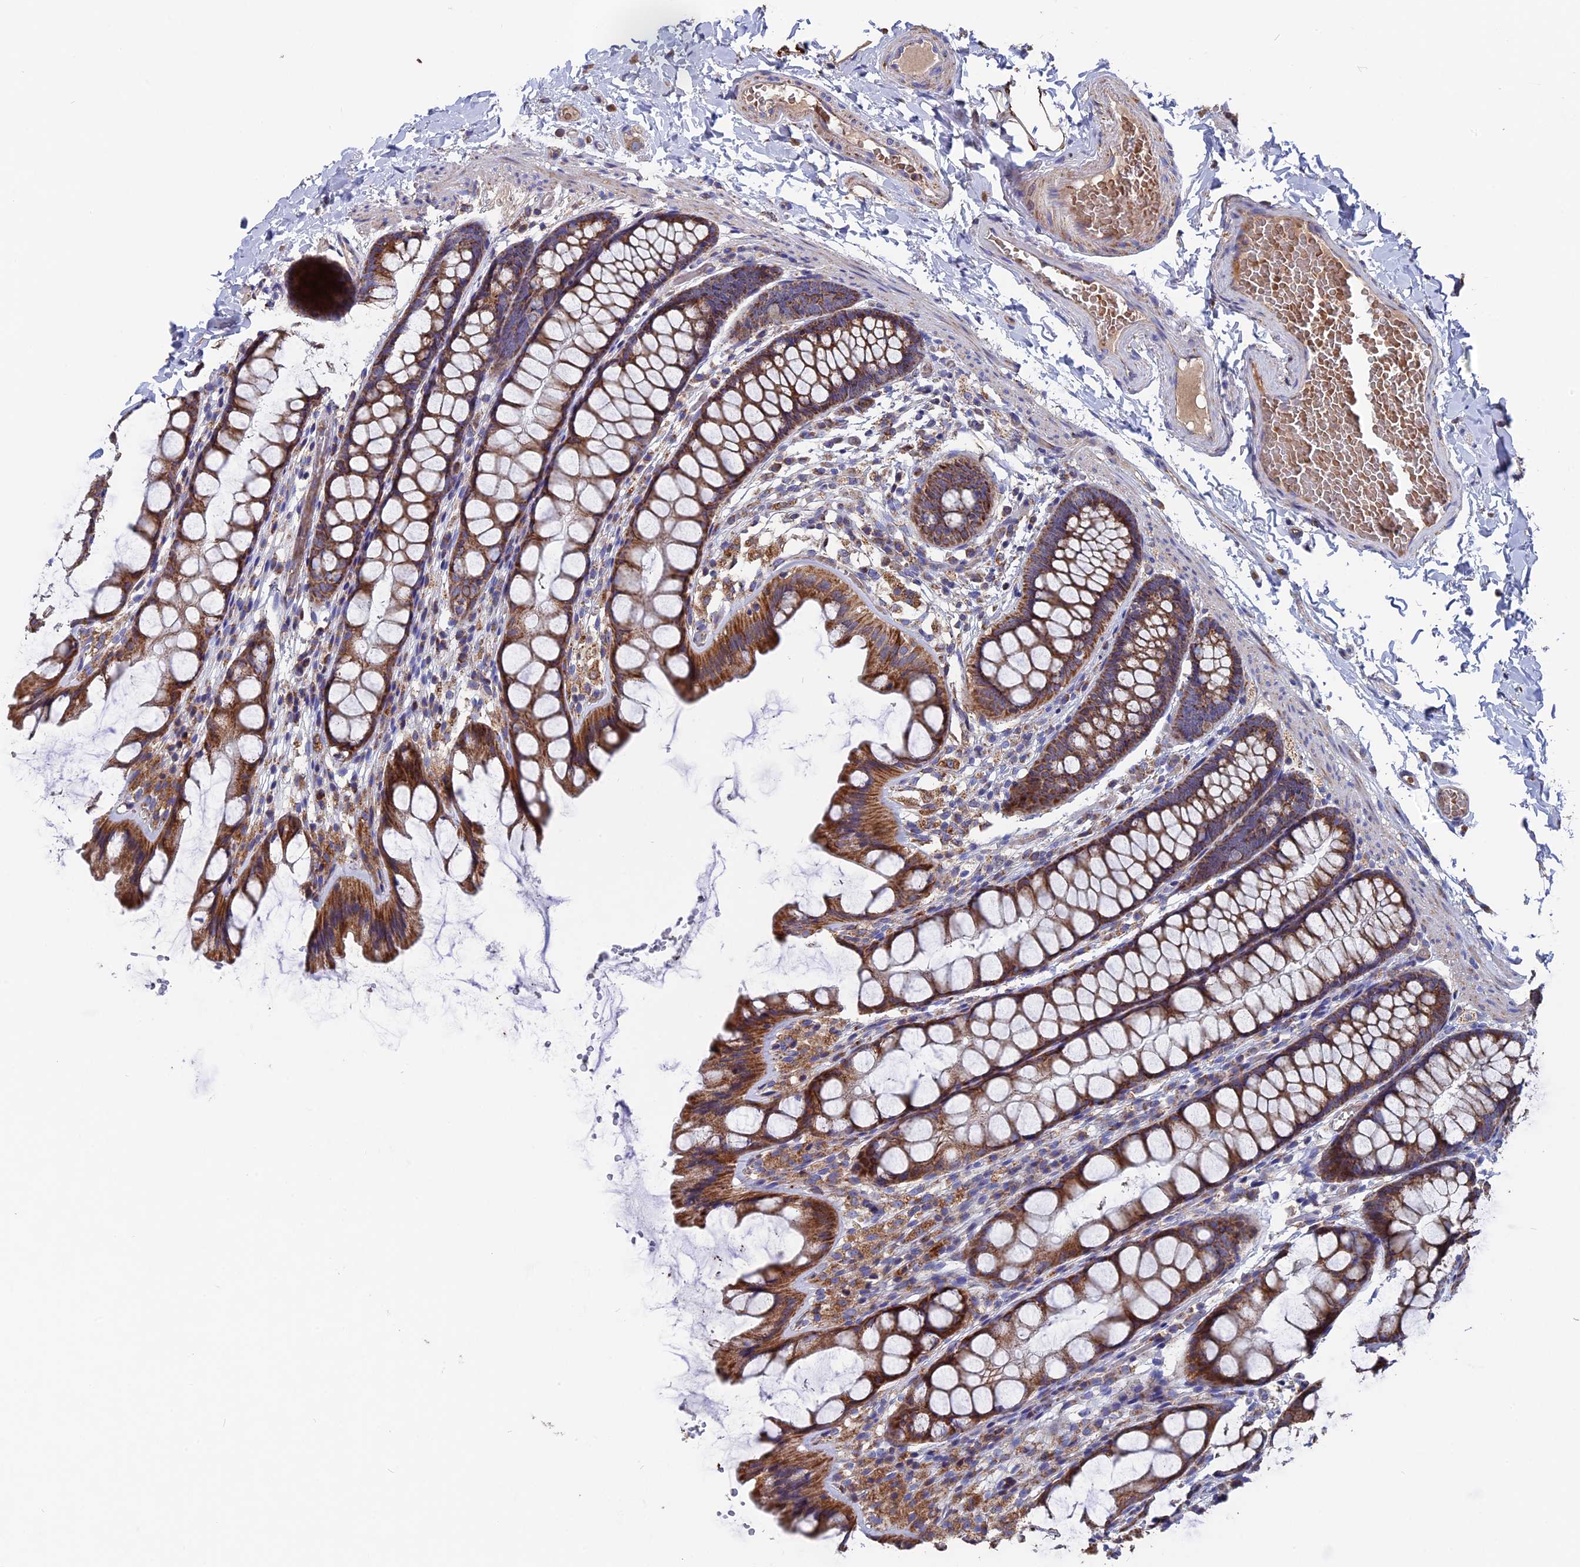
{"staining": {"intensity": "weak", "quantity": ">75%", "location": "cytoplasmic/membranous"}, "tissue": "colon", "cell_type": "Endothelial cells", "image_type": "normal", "snomed": [{"axis": "morphology", "description": "Normal tissue, NOS"}, {"axis": "topography", "description": "Colon"}], "caption": "A low amount of weak cytoplasmic/membranous positivity is appreciated in about >75% of endothelial cells in unremarkable colon.", "gene": "TGFA", "patient": {"sex": "male", "age": 47}}